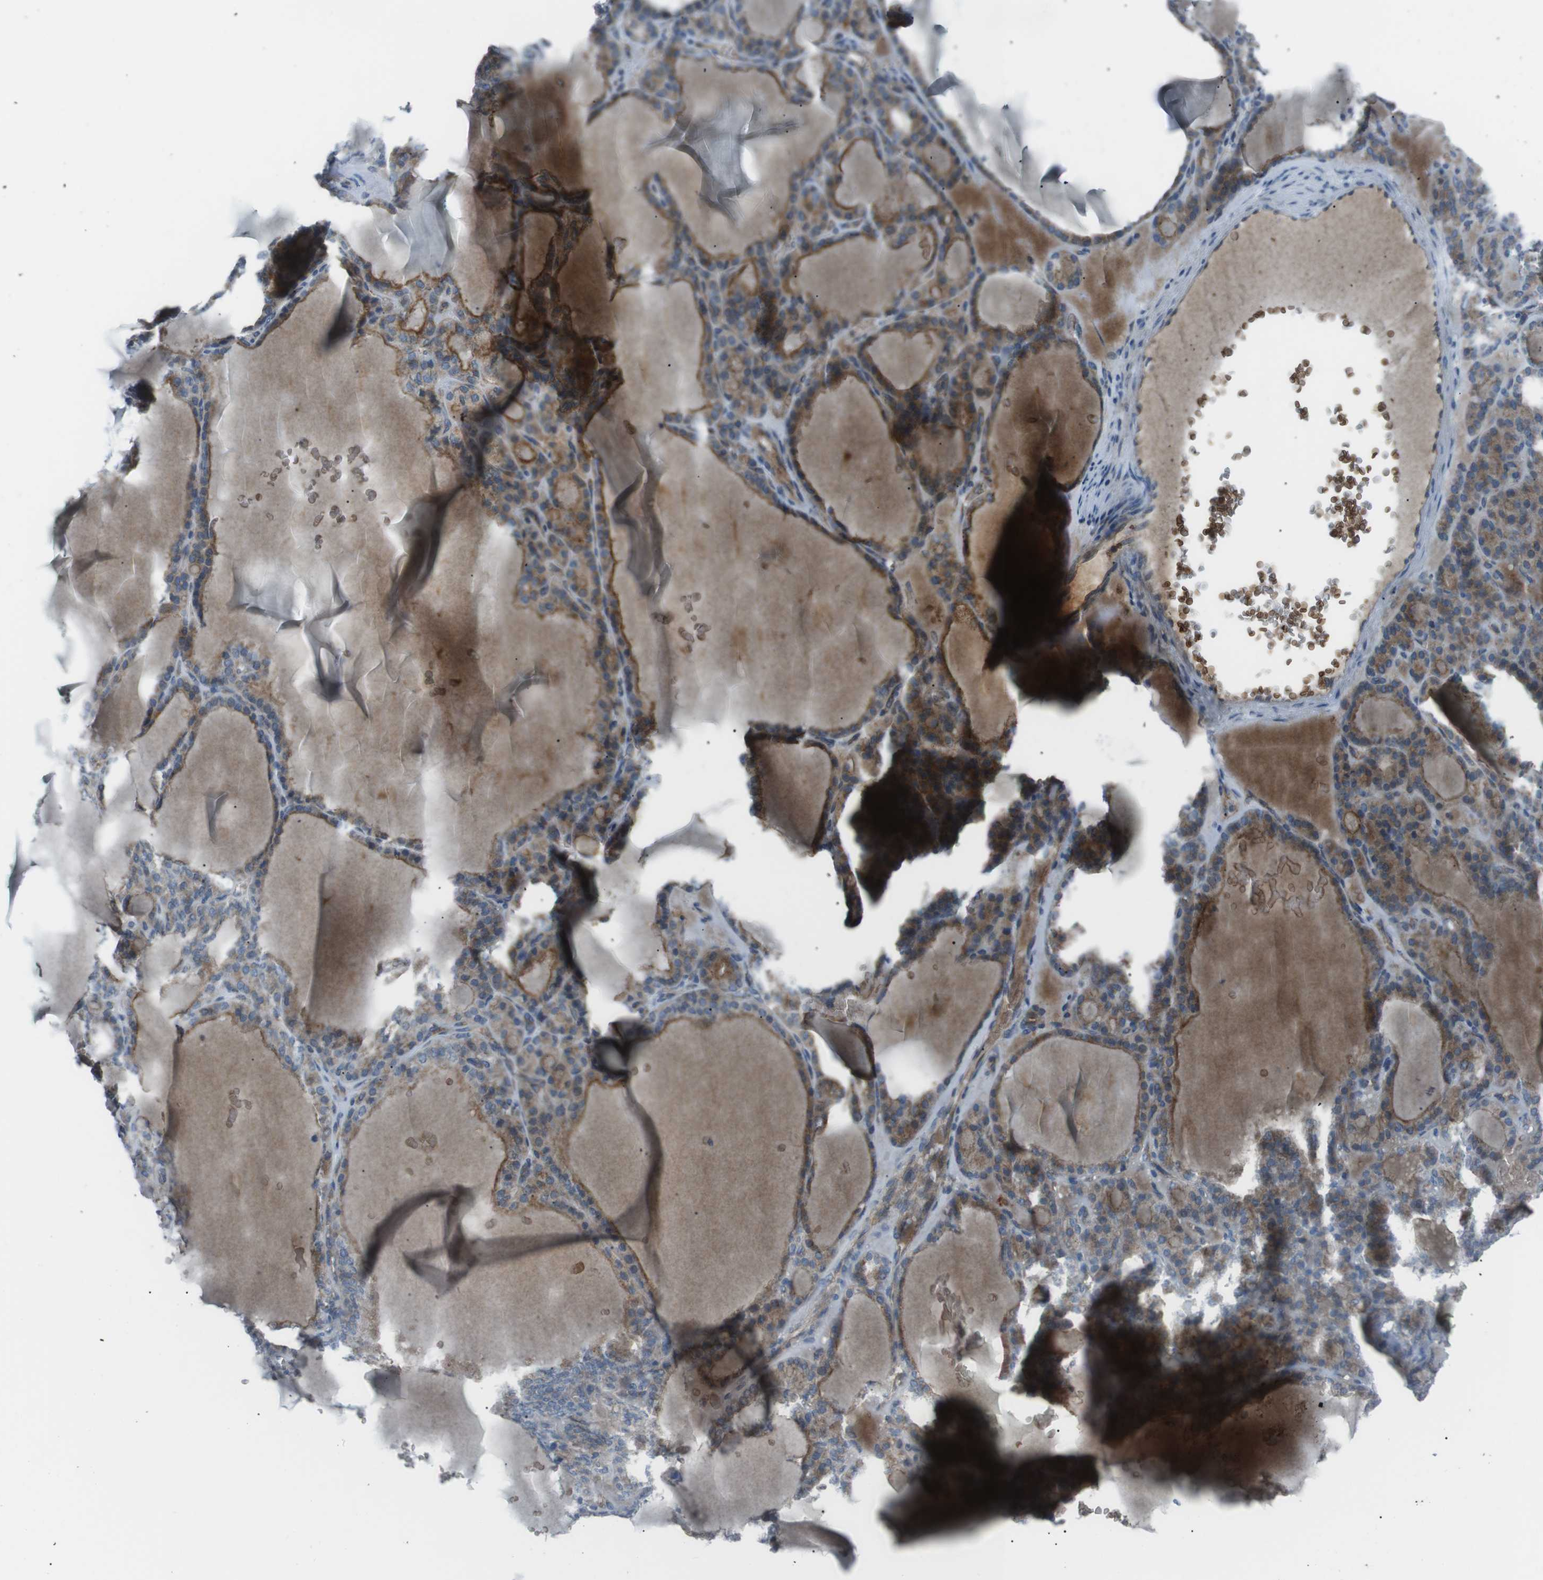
{"staining": {"intensity": "moderate", "quantity": ">75%", "location": "cytoplasmic/membranous"}, "tissue": "thyroid gland", "cell_type": "Glandular cells", "image_type": "normal", "snomed": [{"axis": "morphology", "description": "Normal tissue, NOS"}, {"axis": "topography", "description": "Thyroid gland"}], "caption": "Brown immunohistochemical staining in normal human thyroid gland exhibits moderate cytoplasmic/membranous expression in approximately >75% of glandular cells.", "gene": "SPTA1", "patient": {"sex": "female", "age": 28}}